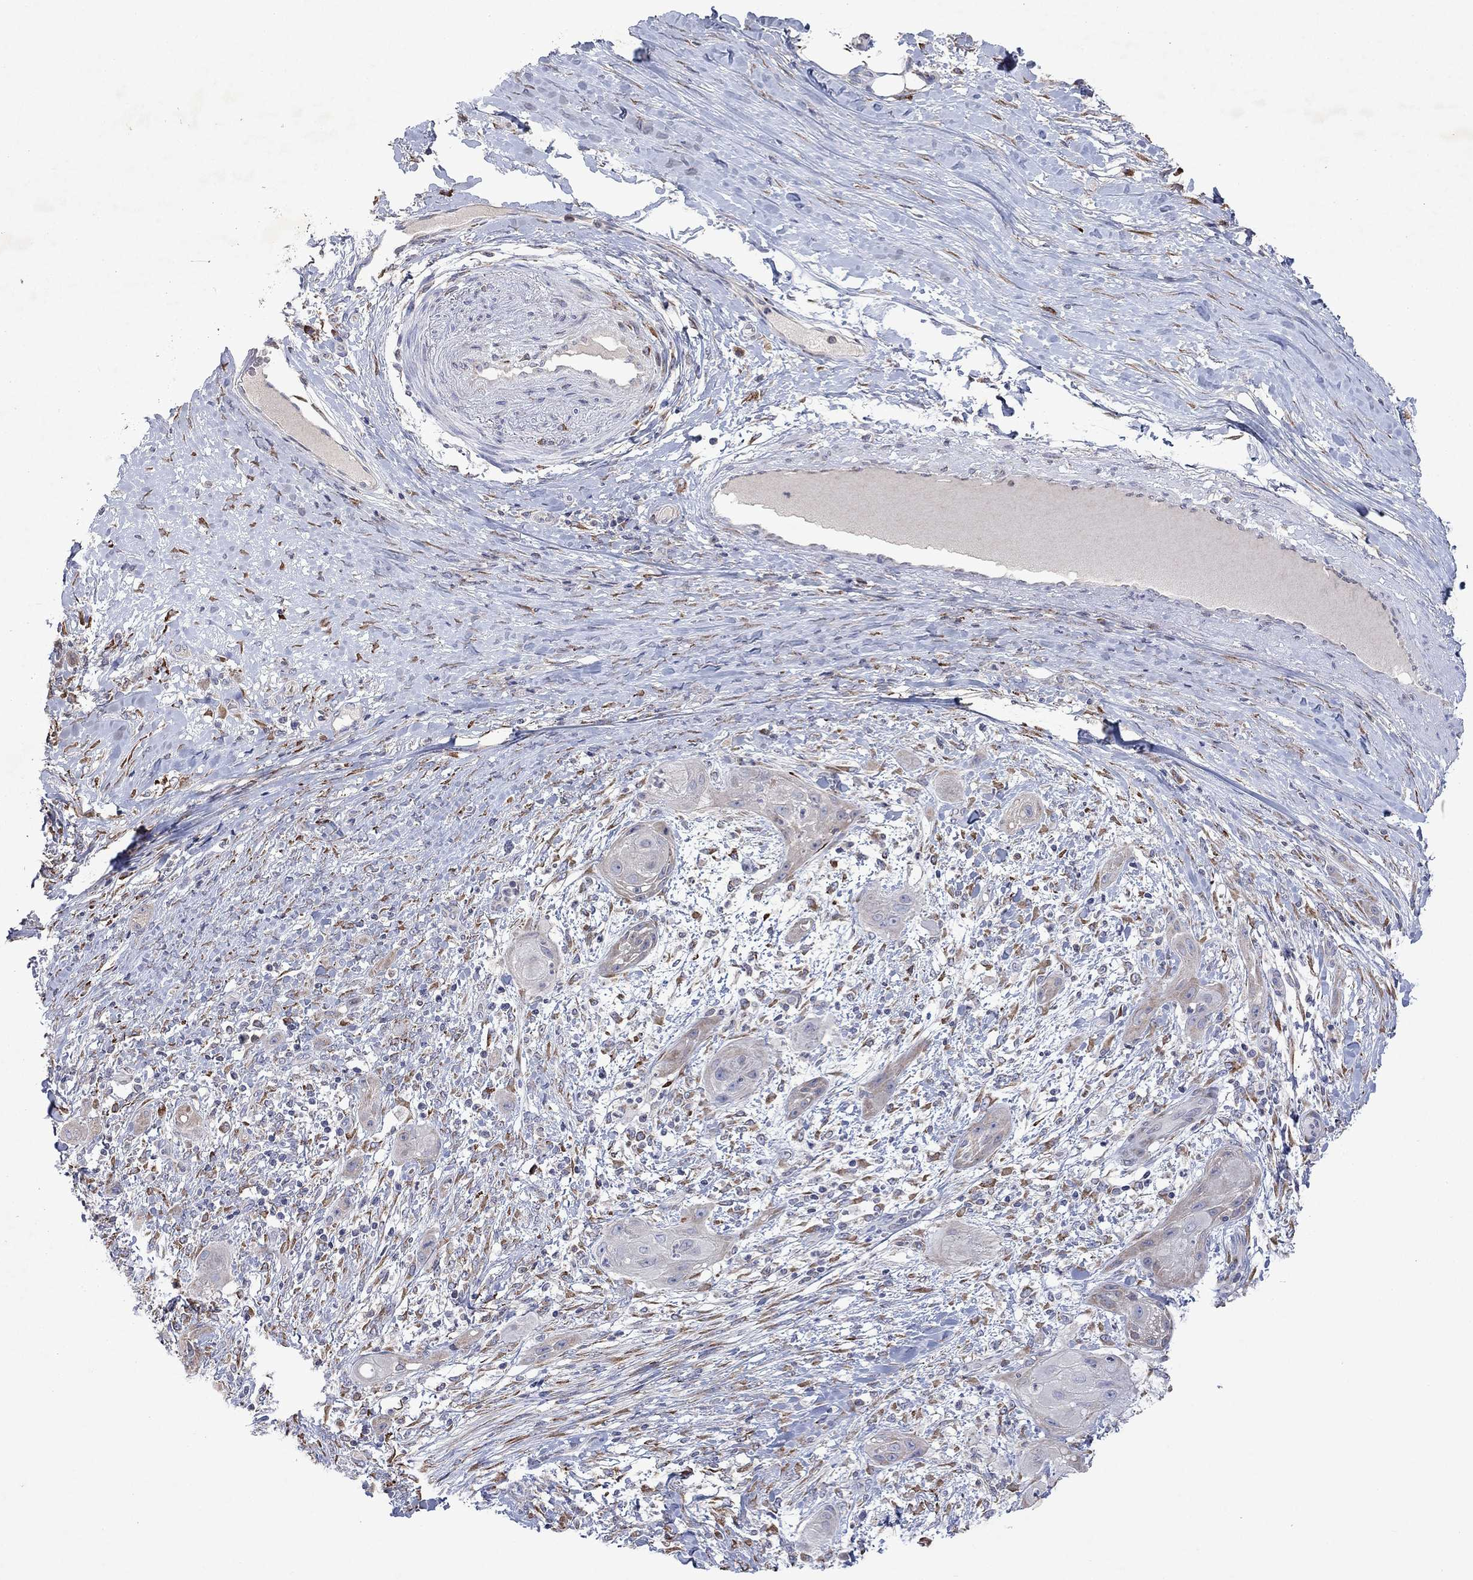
{"staining": {"intensity": "negative", "quantity": "none", "location": "none"}, "tissue": "skin cancer", "cell_type": "Tumor cells", "image_type": "cancer", "snomed": [{"axis": "morphology", "description": "Squamous cell carcinoma, NOS"}, {"axis": "topography", "description": "Skin"}], "caption": "A histopathology image of squamous cell carcinoma (skin) stained for a protein exhibits no brown staining in tumor cells.", "gene": "TMEM97", "patient": {"sex": "male", "age": 62}}